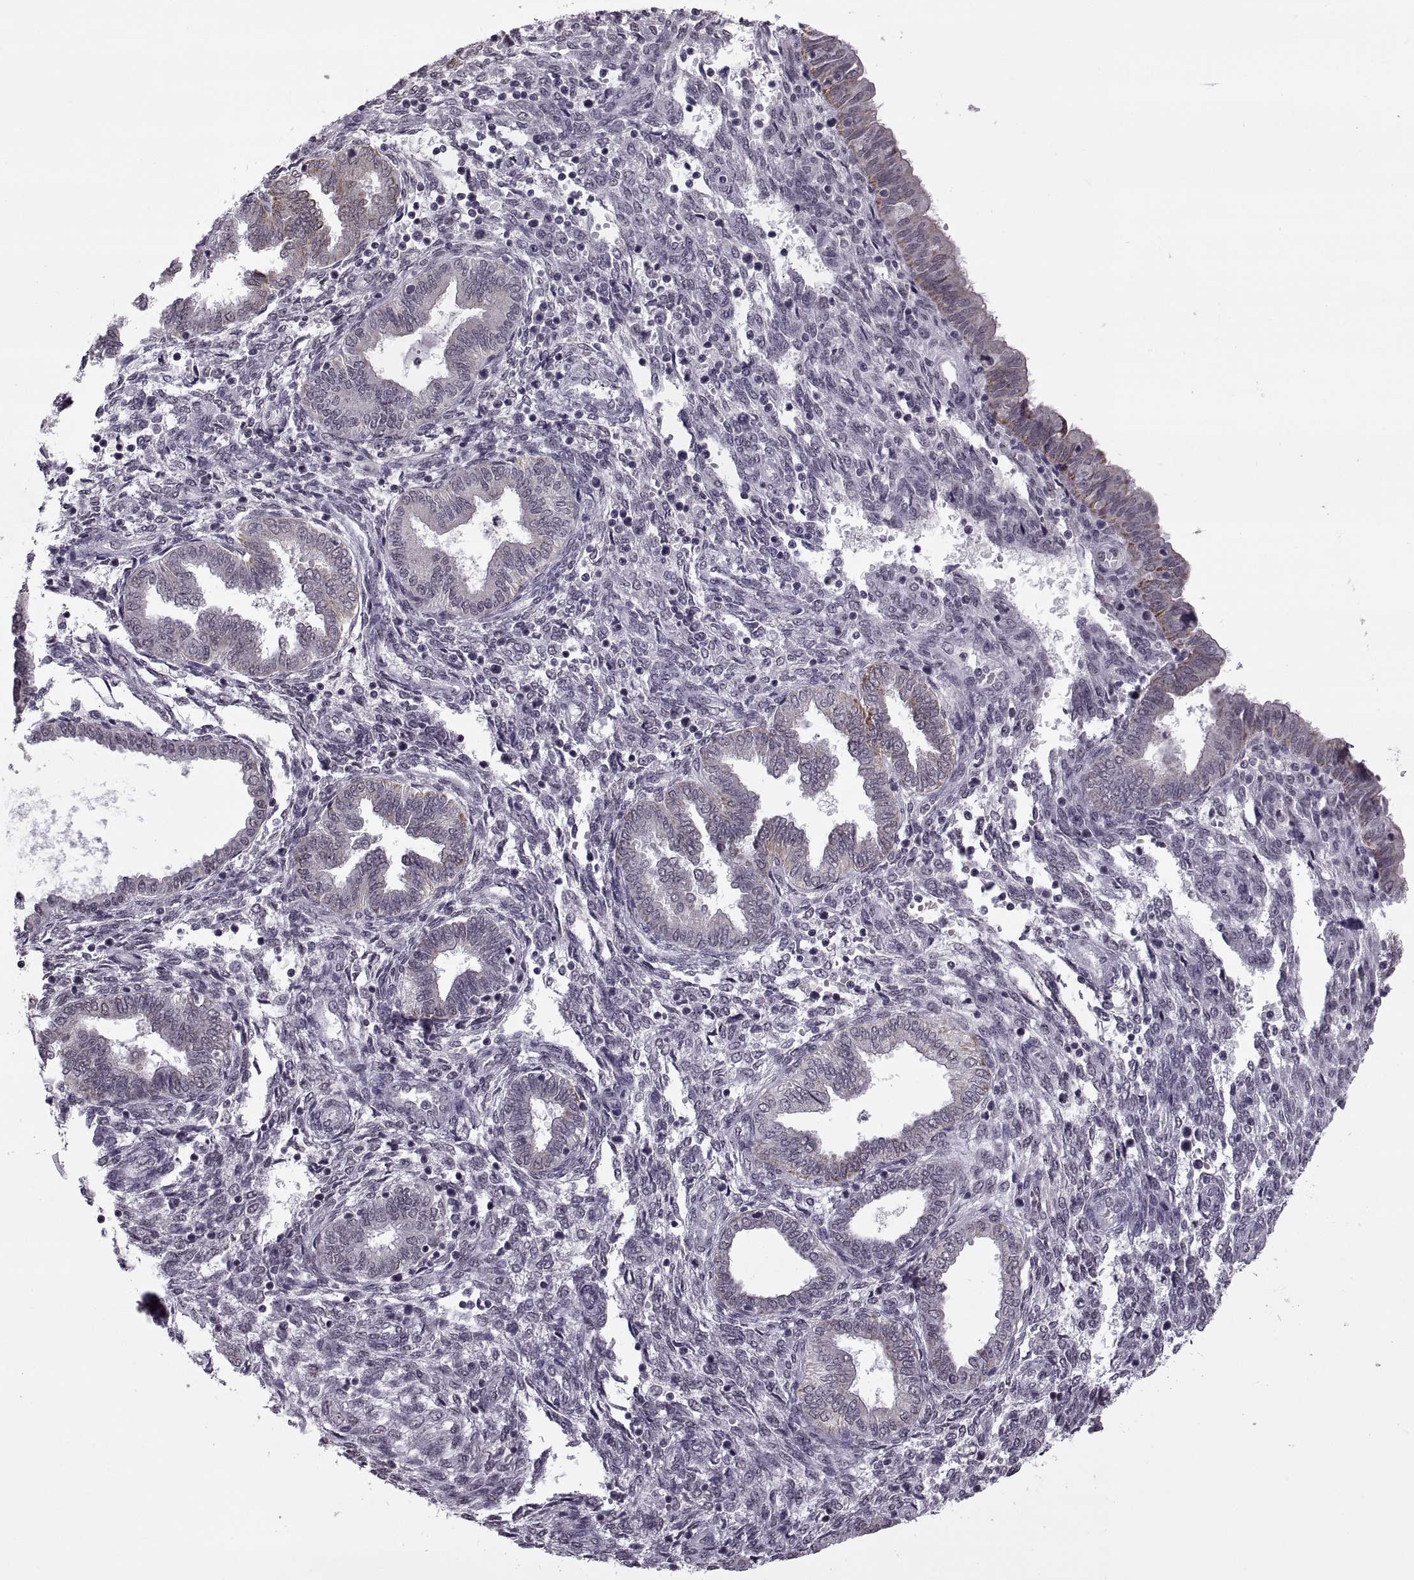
{"staining": {"intensity": "negative", "quantity": "none", "location": "none"}, "tissue": "endometrium", "cell_type": "Cells in endometrial stroma", "image_type": "normal", "snomed": [{"axis": "morphology", "description": "Normal tissue, NOS"}, {"axis": "topography", "description": "Endometrium"}], "caption": "High magnification brightfield microscopy of normal endometrium stained with DAB (3,3'-diaminobenzidine) (brown) and counterstained with hematoxylin (blue): cells in endometrial stroma show no significant positivity. (Stains: DAB (3,3'-diaminobenzidine) IHC with hematoxylin counter stain, Microscopy: brightfield microscopy at high magnification).", "gene": "OTP", "patient": {"sex": "female", "age": 42}}